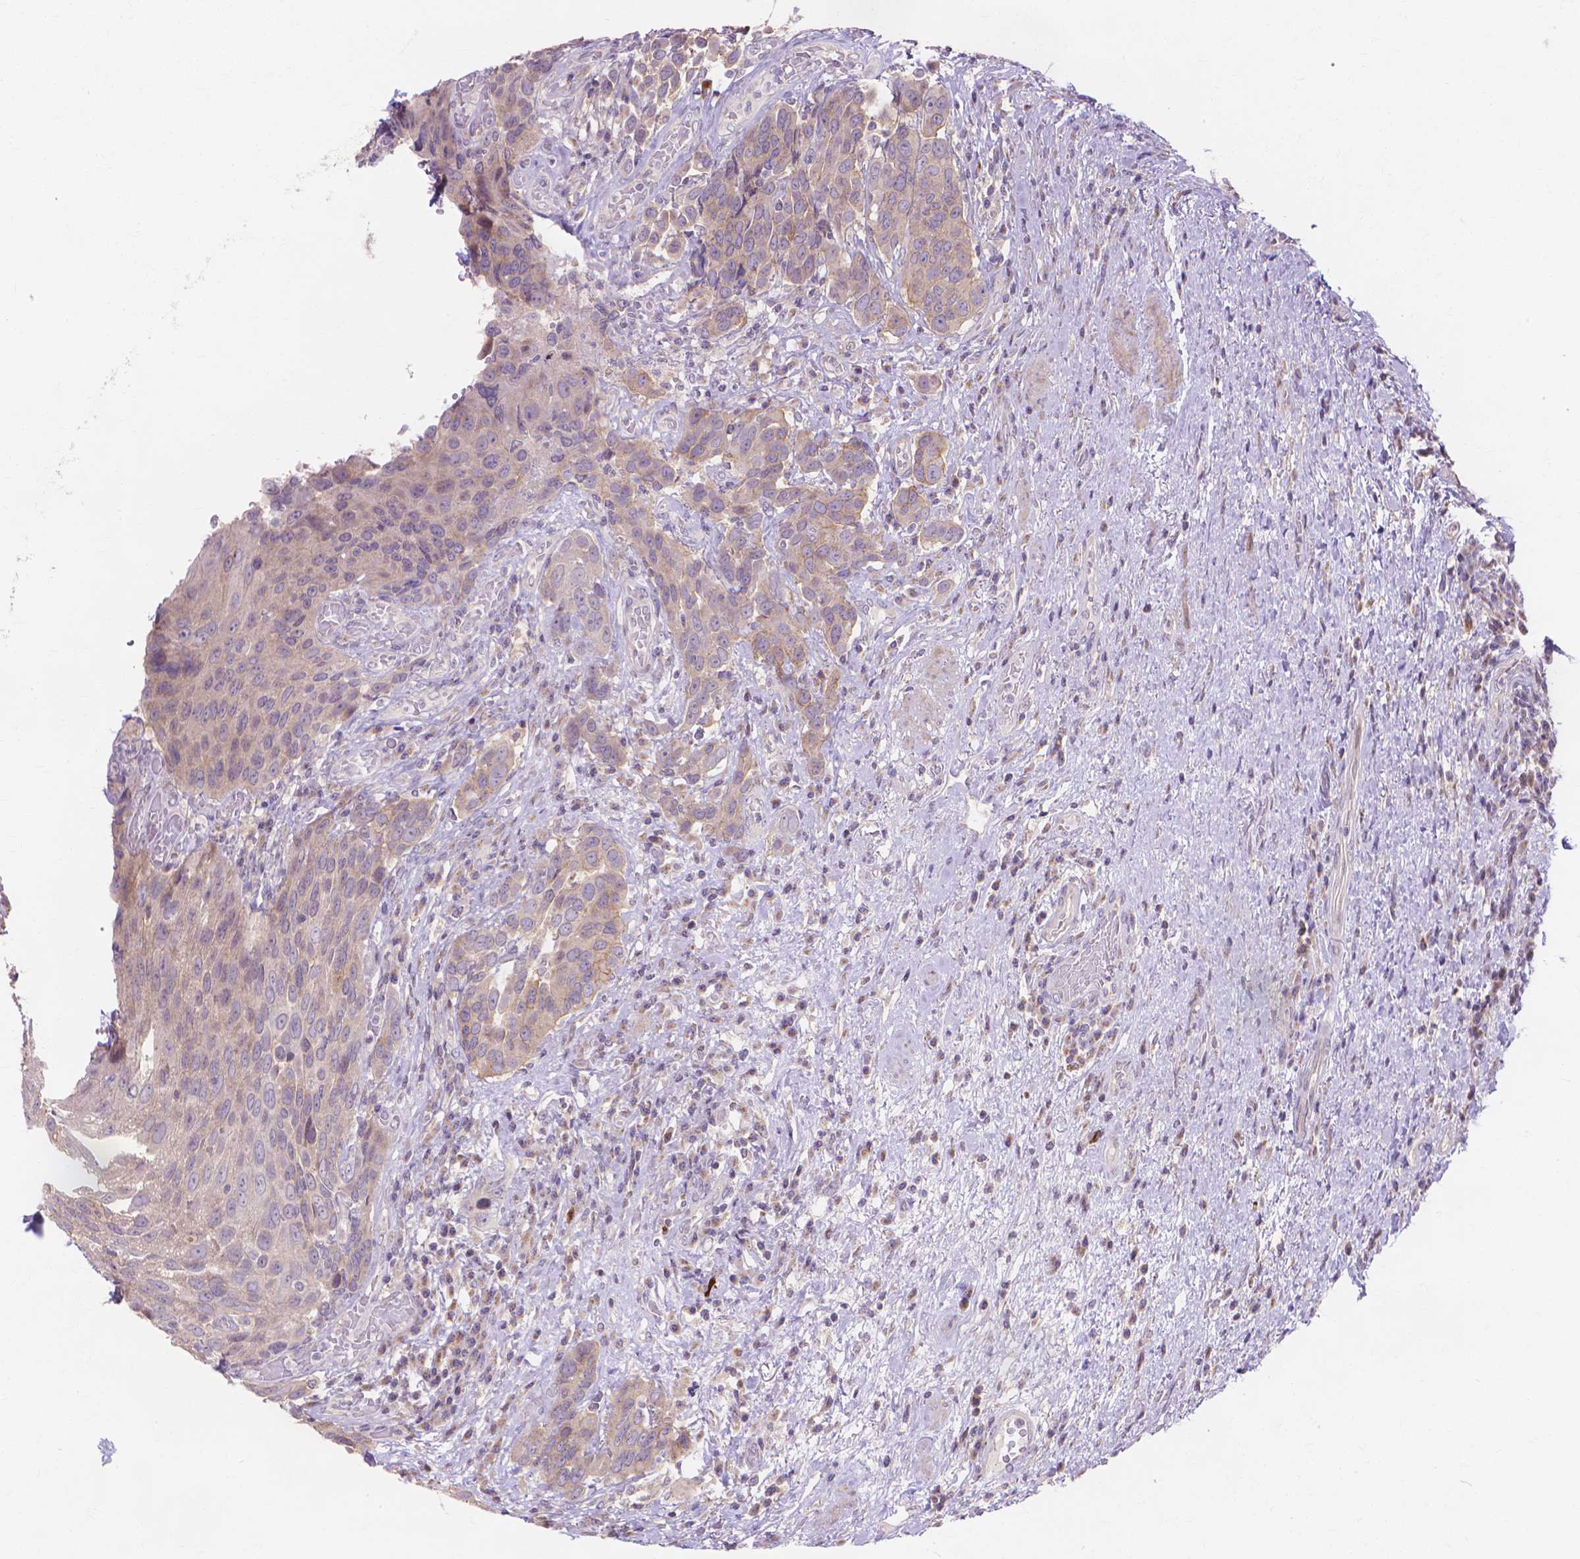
{"staining": {"intensity": "weak", "quantity": "<25%", "location": "cytoplasmic/membranous"}, "tissue": "urothelial cancer", "cell_type": "Tumor cells", "image_type": "cancer", "snomed": [{"axis": "morphology", "description": "Urothelial carcinoma, High grade"}, {"axis": "topography", "description": "Urinary bladder"}], "caption": "Tumor cells show no significant protein staining in urothelial carcinoma (high-grade).", "gene": "PRDM13", "patient": {"sex": "female", "age": 70}}